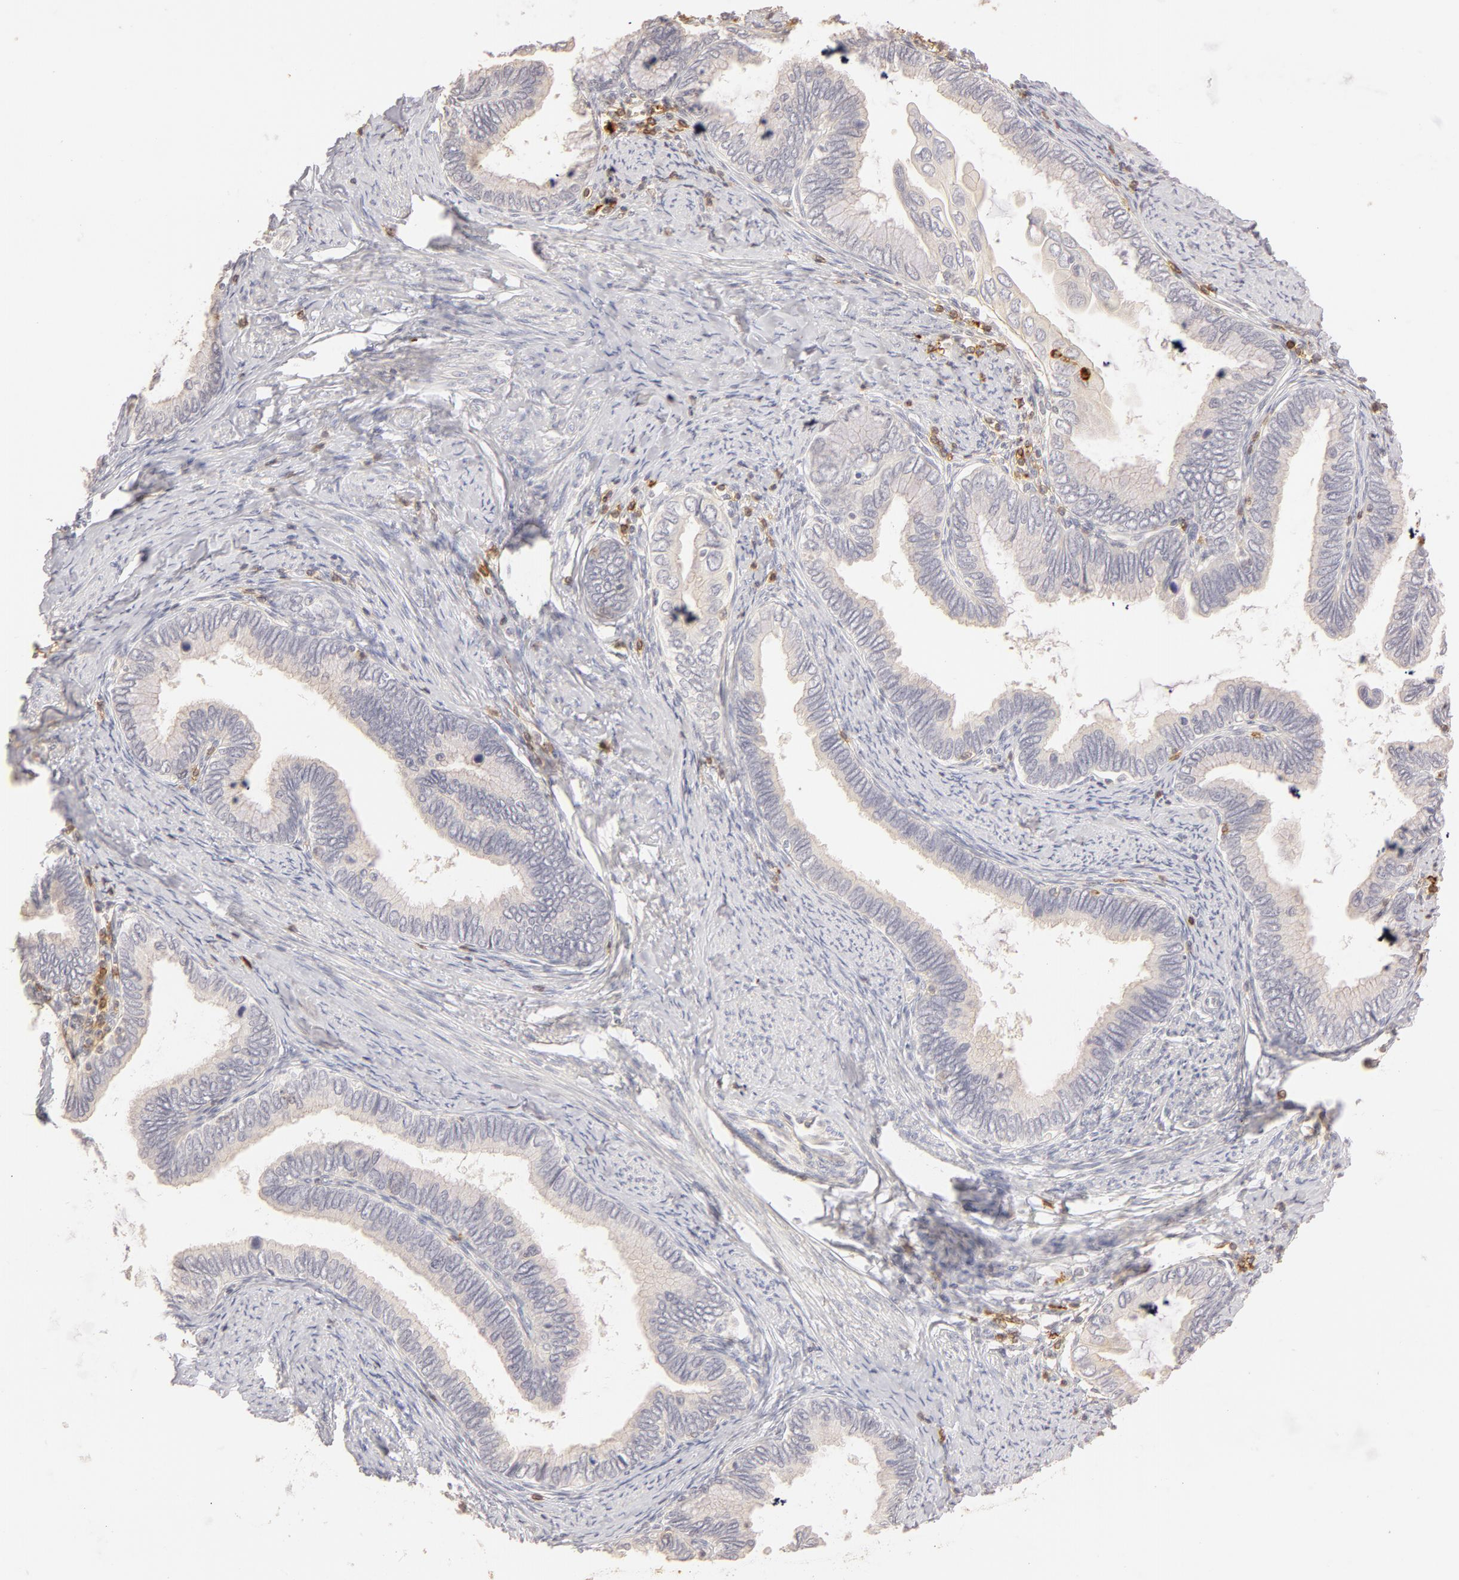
{"staining": {"intensity": "negative", "quantity": "none", "location": "none"}, "tissue": "cervical cancer", "cell_type": "Tumor cells", "image_type": "cancer", "snomed": [{"axis": "morphology", "description": "Adenocarcinoma, NOS"}, {"axis": "topography", "description": "Cervix"}], "caption": "A high-resolution photomicrograph shows immunohistochemistry staining of cervical cancer, which exhibits no significant staining in tumor cells.", "gene": "C1R", "patient": {"sex": "female", "age": 49}}